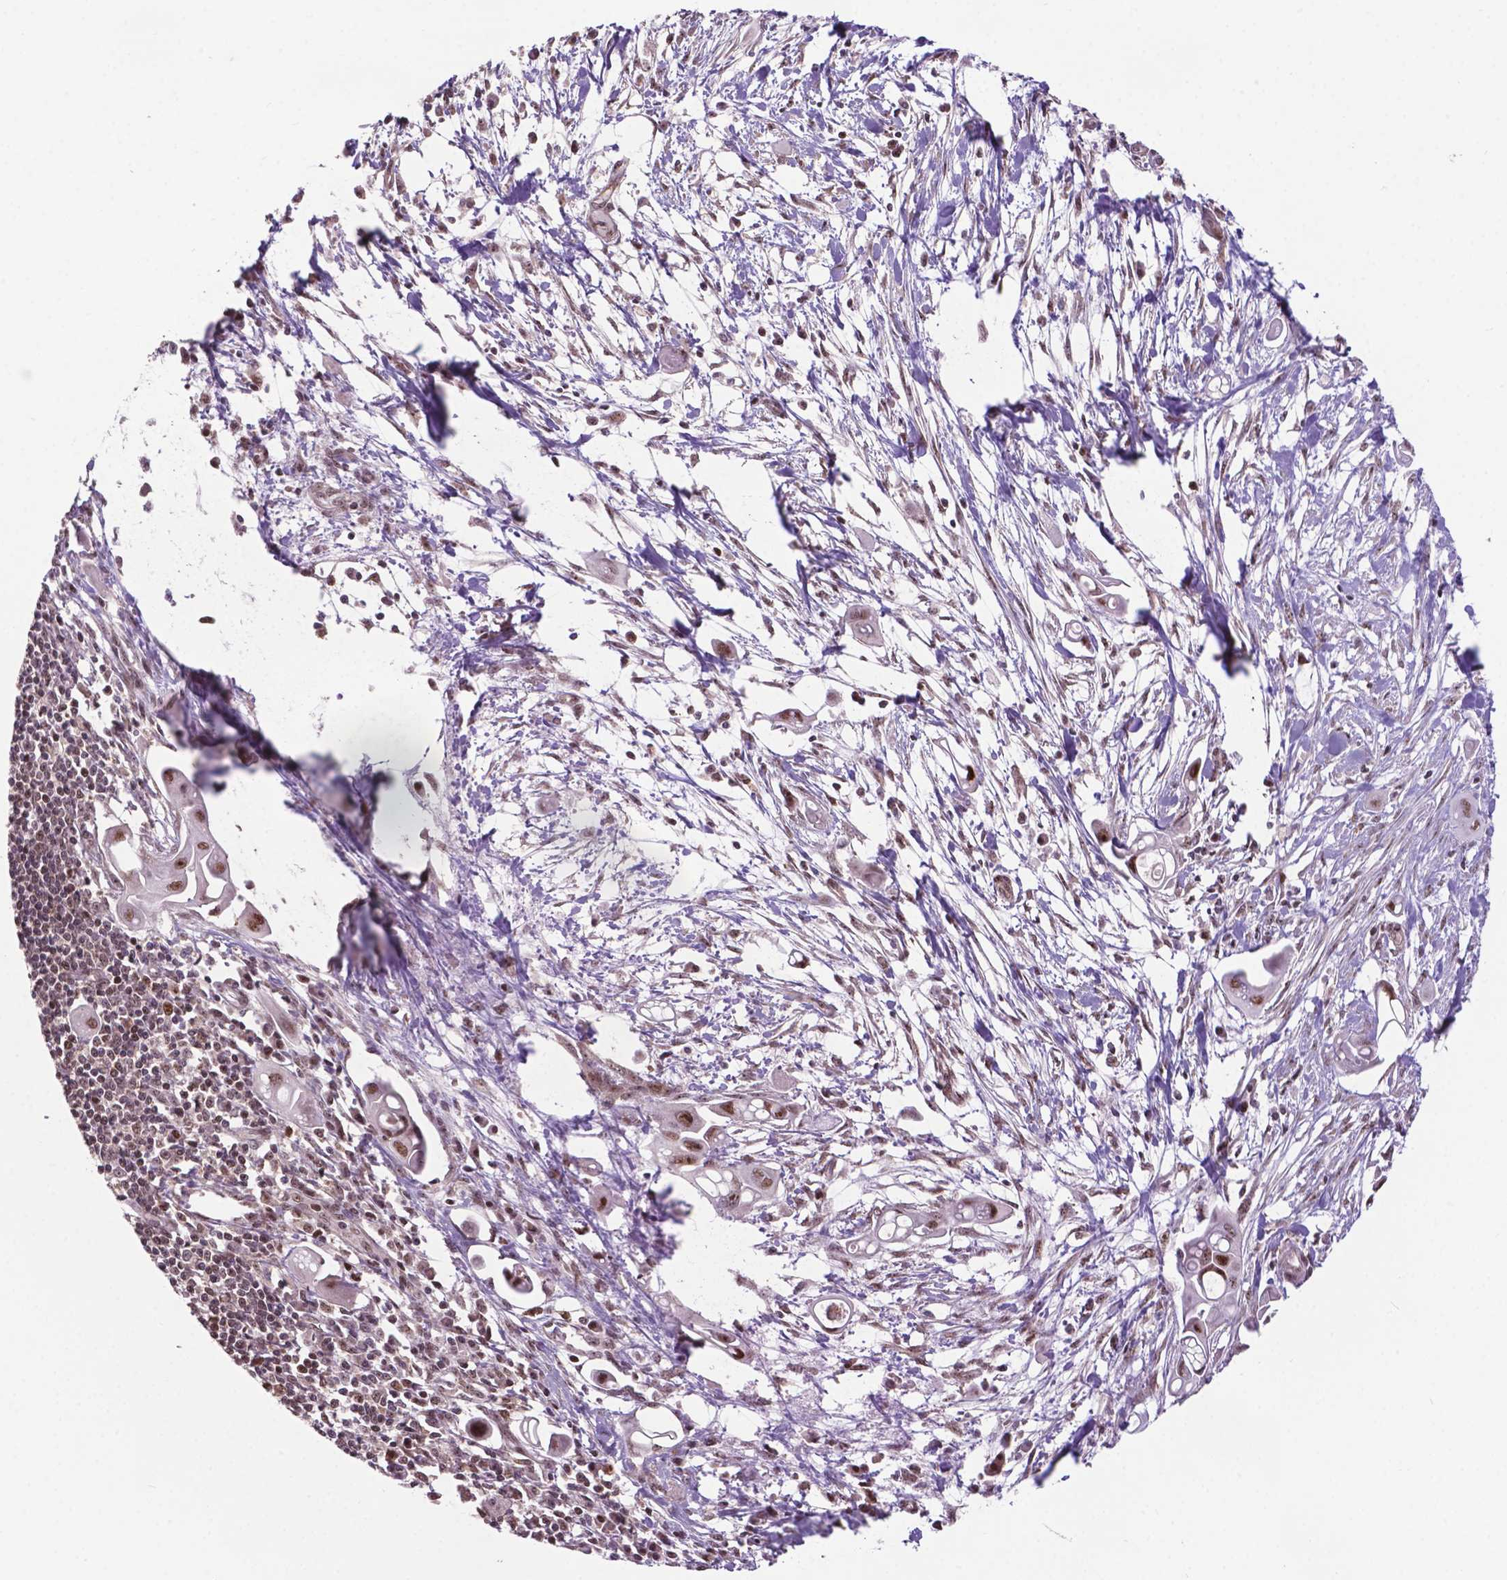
{"staining": {"intensity": "moderate", "quantity": "25%-75%", "location": "nuclear"}, "tissue": "pancreatic cancer", "cell_type": "Tumor cells", "image_type": "cancer", "snomed": [{"axis": "morphology", "description": "Adenocarcinoma, NOS"}, {"axis": "topography", "description": "Pancreas"}], "caption": "Immunohistochemical staining of human pancreatic cancer (adenocarcinoma) displays medium levels of moderate nuclear positivity in about 25%-75% of tumor cells.", "gene": "CSNK2A1", "patient": {"sex": "male", "age": 50}}